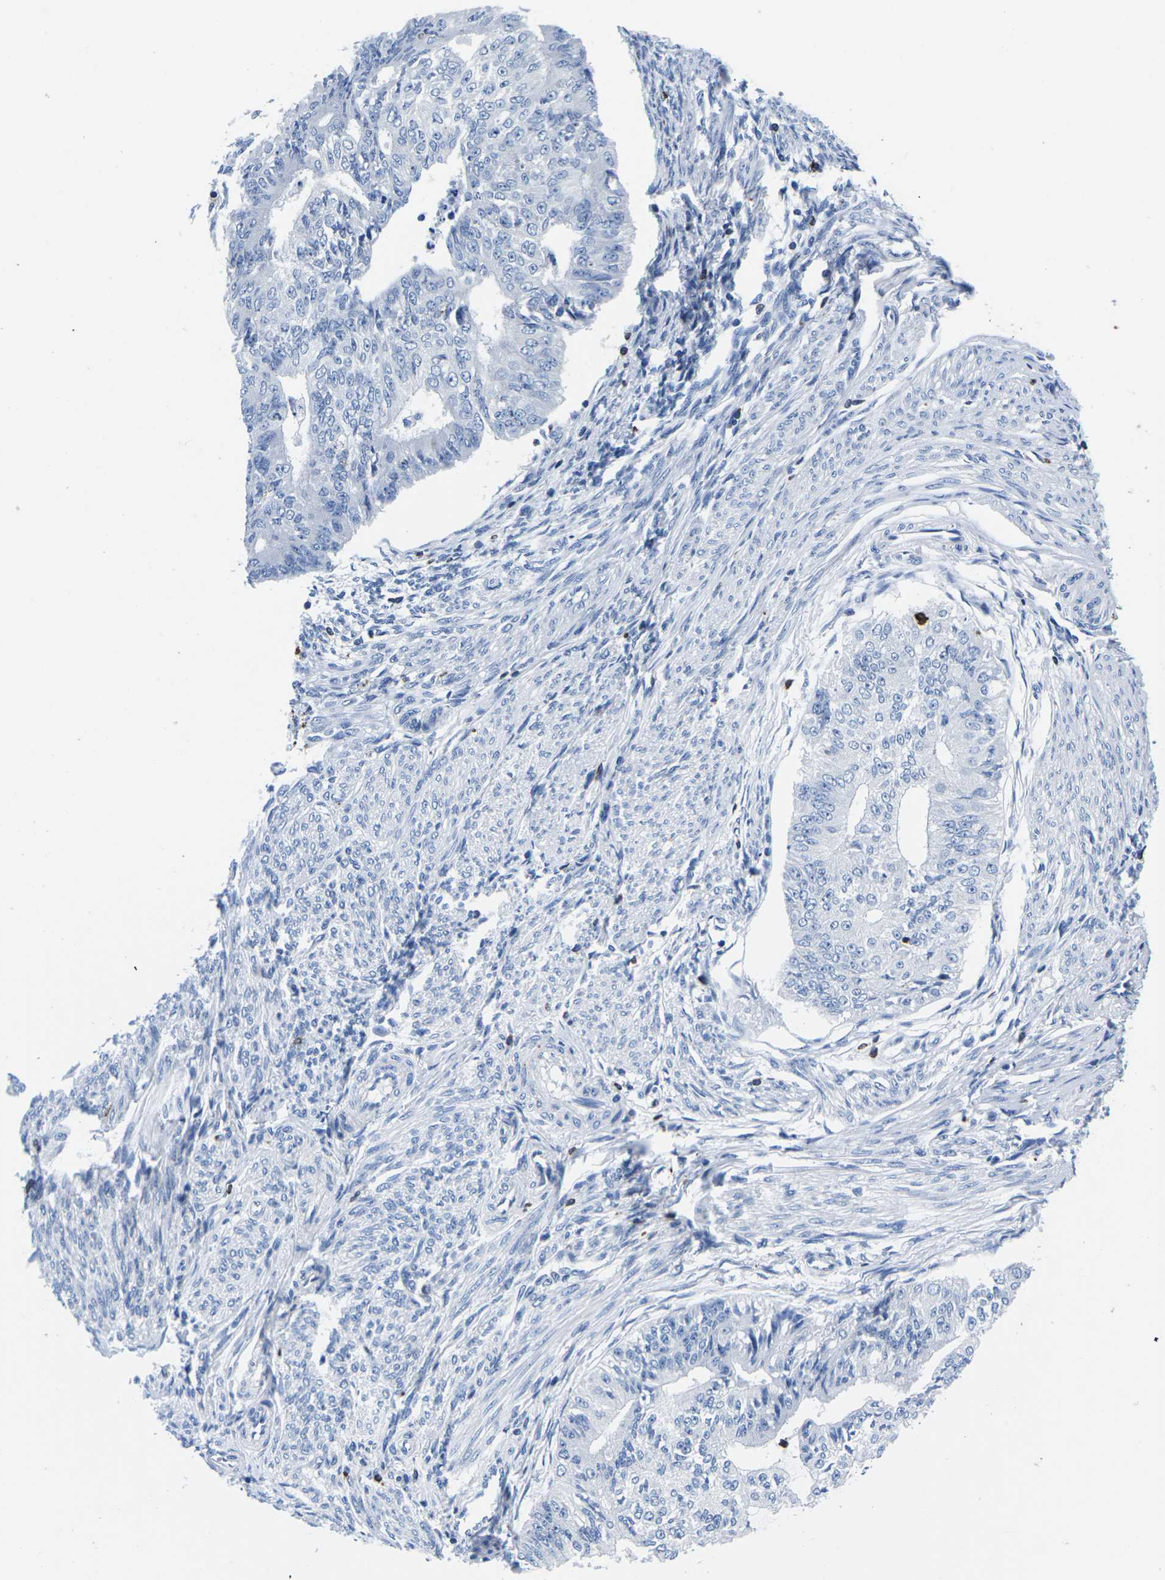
{"staining": {"intensity": "negative", "quantity": "none", "location": "none"}, "tissue": "endometrial cancer", "cell_type": "Tumor cells", "image_type": "cancer", "snomed": [{"axis": "morphology", "description": "Adenocarcinoma, NOS"}, {"axis": "topography", "description": "Endometrium"}], "caption": "Endometrial cancer (adenocarcinoma) stained for a protein using immunohistochemistry displays no positivity tumor cells.", "gene": "CTSW", "patient": {"sex": "female", "age": 32}}